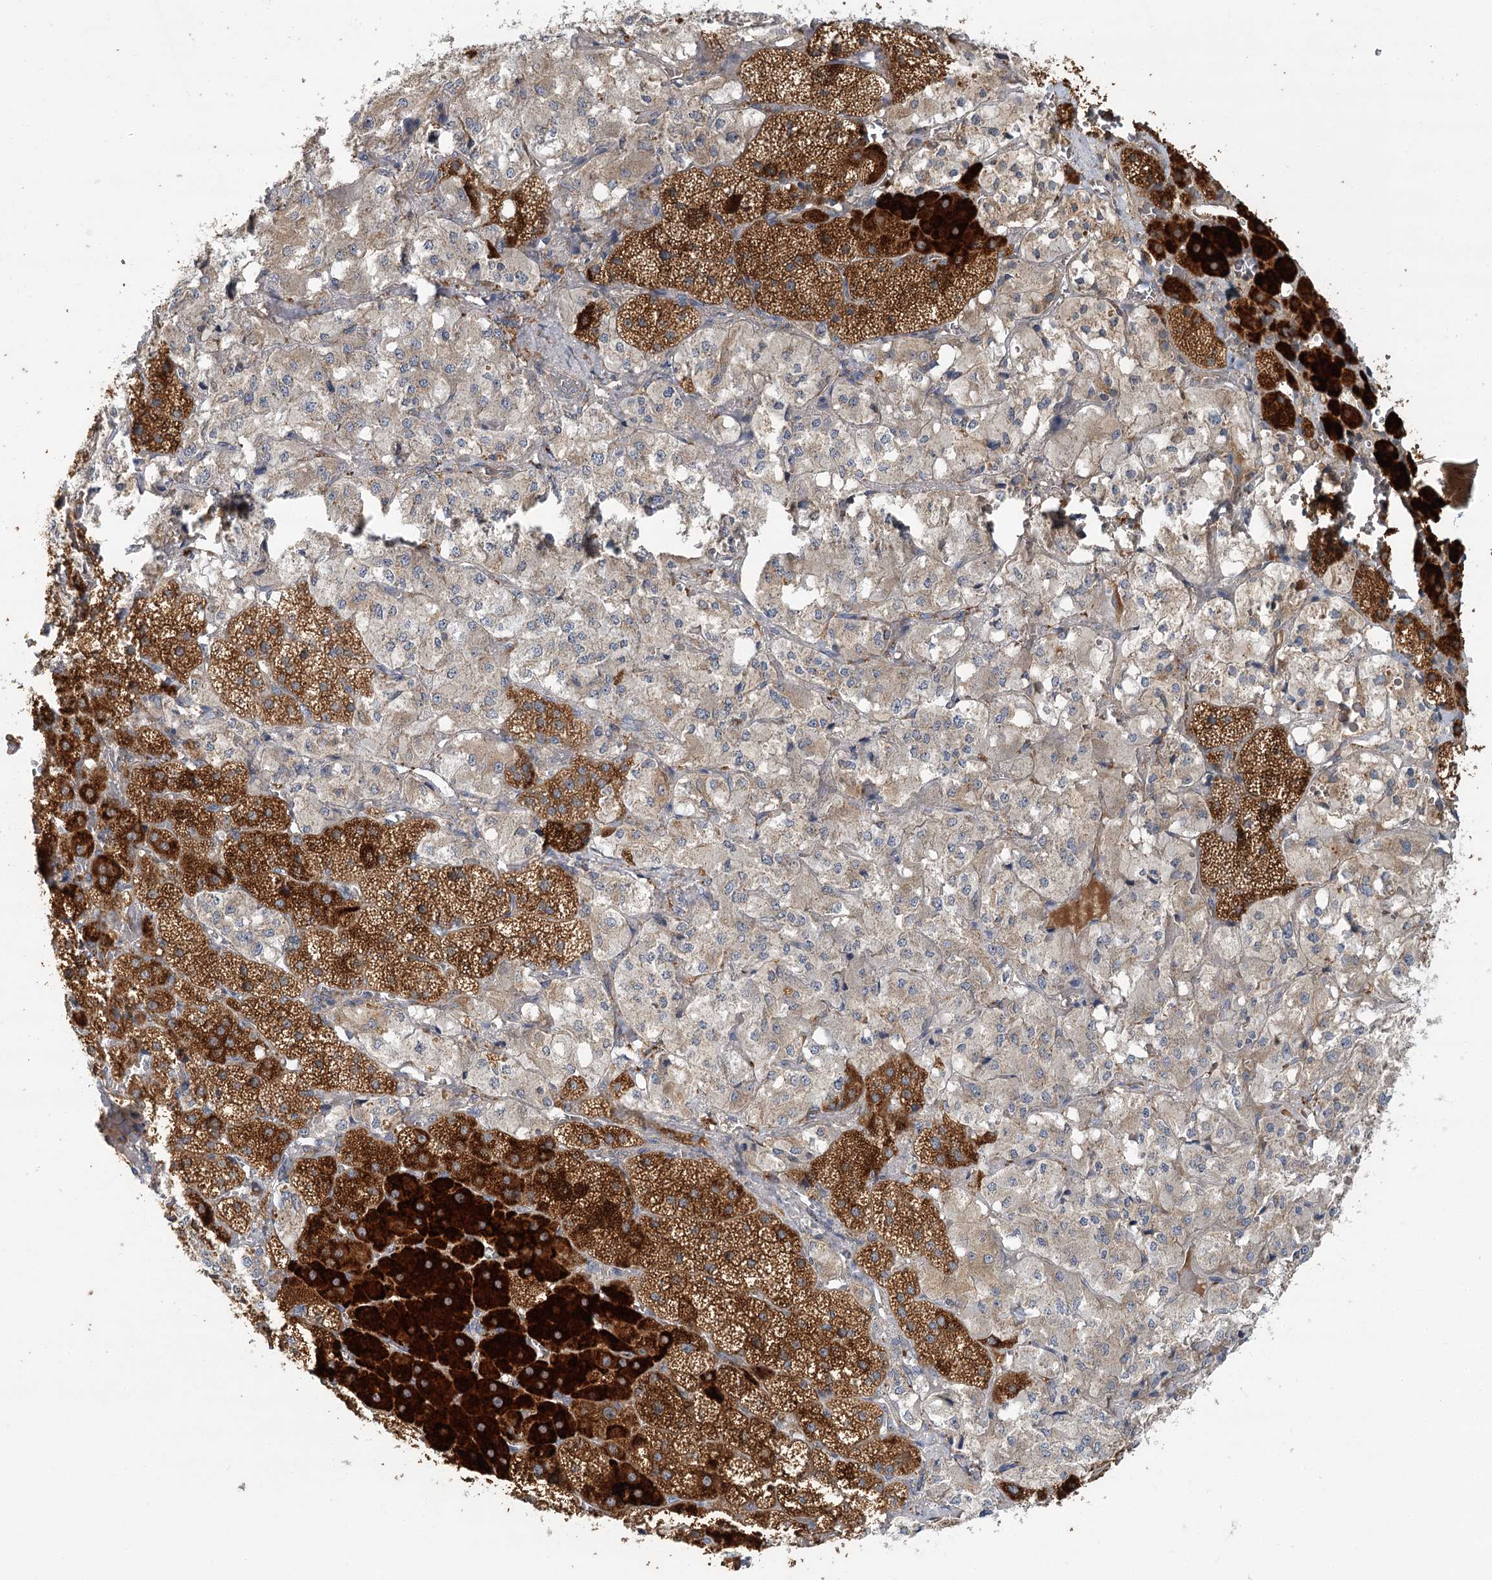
{"staining": {"intensity": "strong", "quantity": "25%-75%", "location": "cytoplasmic/membranous"}, "tissue": "adrenal gland", "cell_type": "Glandular cells", "image_type": "normal", "snomed": [{"axis": "morphology", "description": "Normal tissue, NOS"}, {"axis": "topography", "description": "Adrenal gland"}], "caption": "A micrograph showing strong cytoplasmic/membranous staining in approximately 25%-75% of glandular cells in unremarkable adrenal gland, as visualized by brown immunohistochemical staining.", "gene": "LSS", "patient": {"sex": "male", "age": 57}}